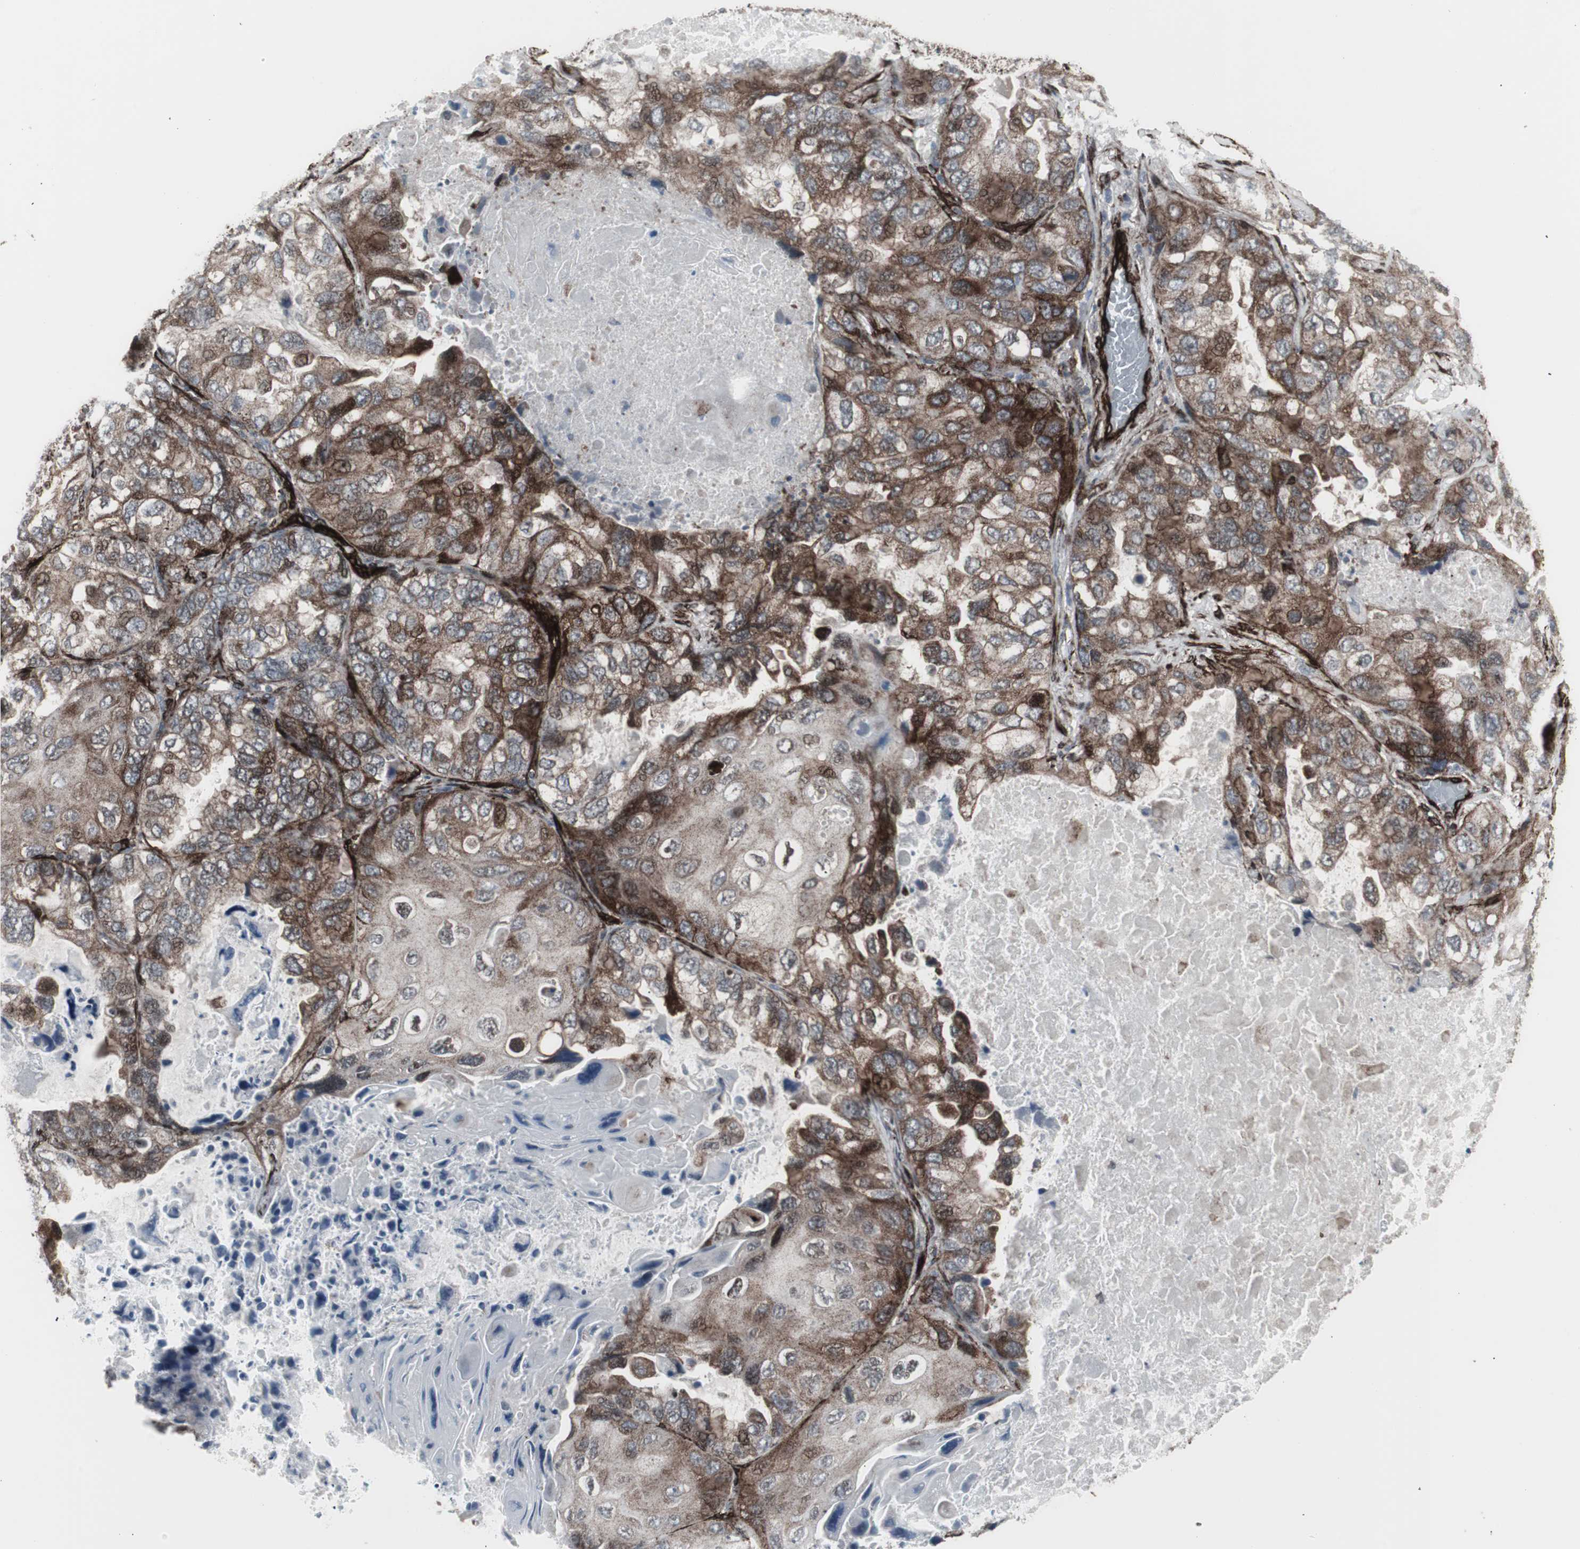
{"staining": {"intensity": "moderate", "quantity": ">75%", "location": "cytoplasmic/membranous"}, "tissue": "lung cancer", "cell_type": "Tumor cells", "image_type": "cancer", "snomed": [{"axis": "morphology", "description": "Squamous cell carcinoma, NOS"}, {"axis": "topography", "description": "Lung"}], "caption": "Moderate cytoplasmic/membranous staining is seen in approximately >75% of tumor cells in lung cancer (squamous cell carcinoma). (DAB (3,3'-diaminobenzidine) = brown stain, brightfield microscopy at high magnification).", "gene": "PDGFA", "patient": {"sex": "female", "age": 73}}